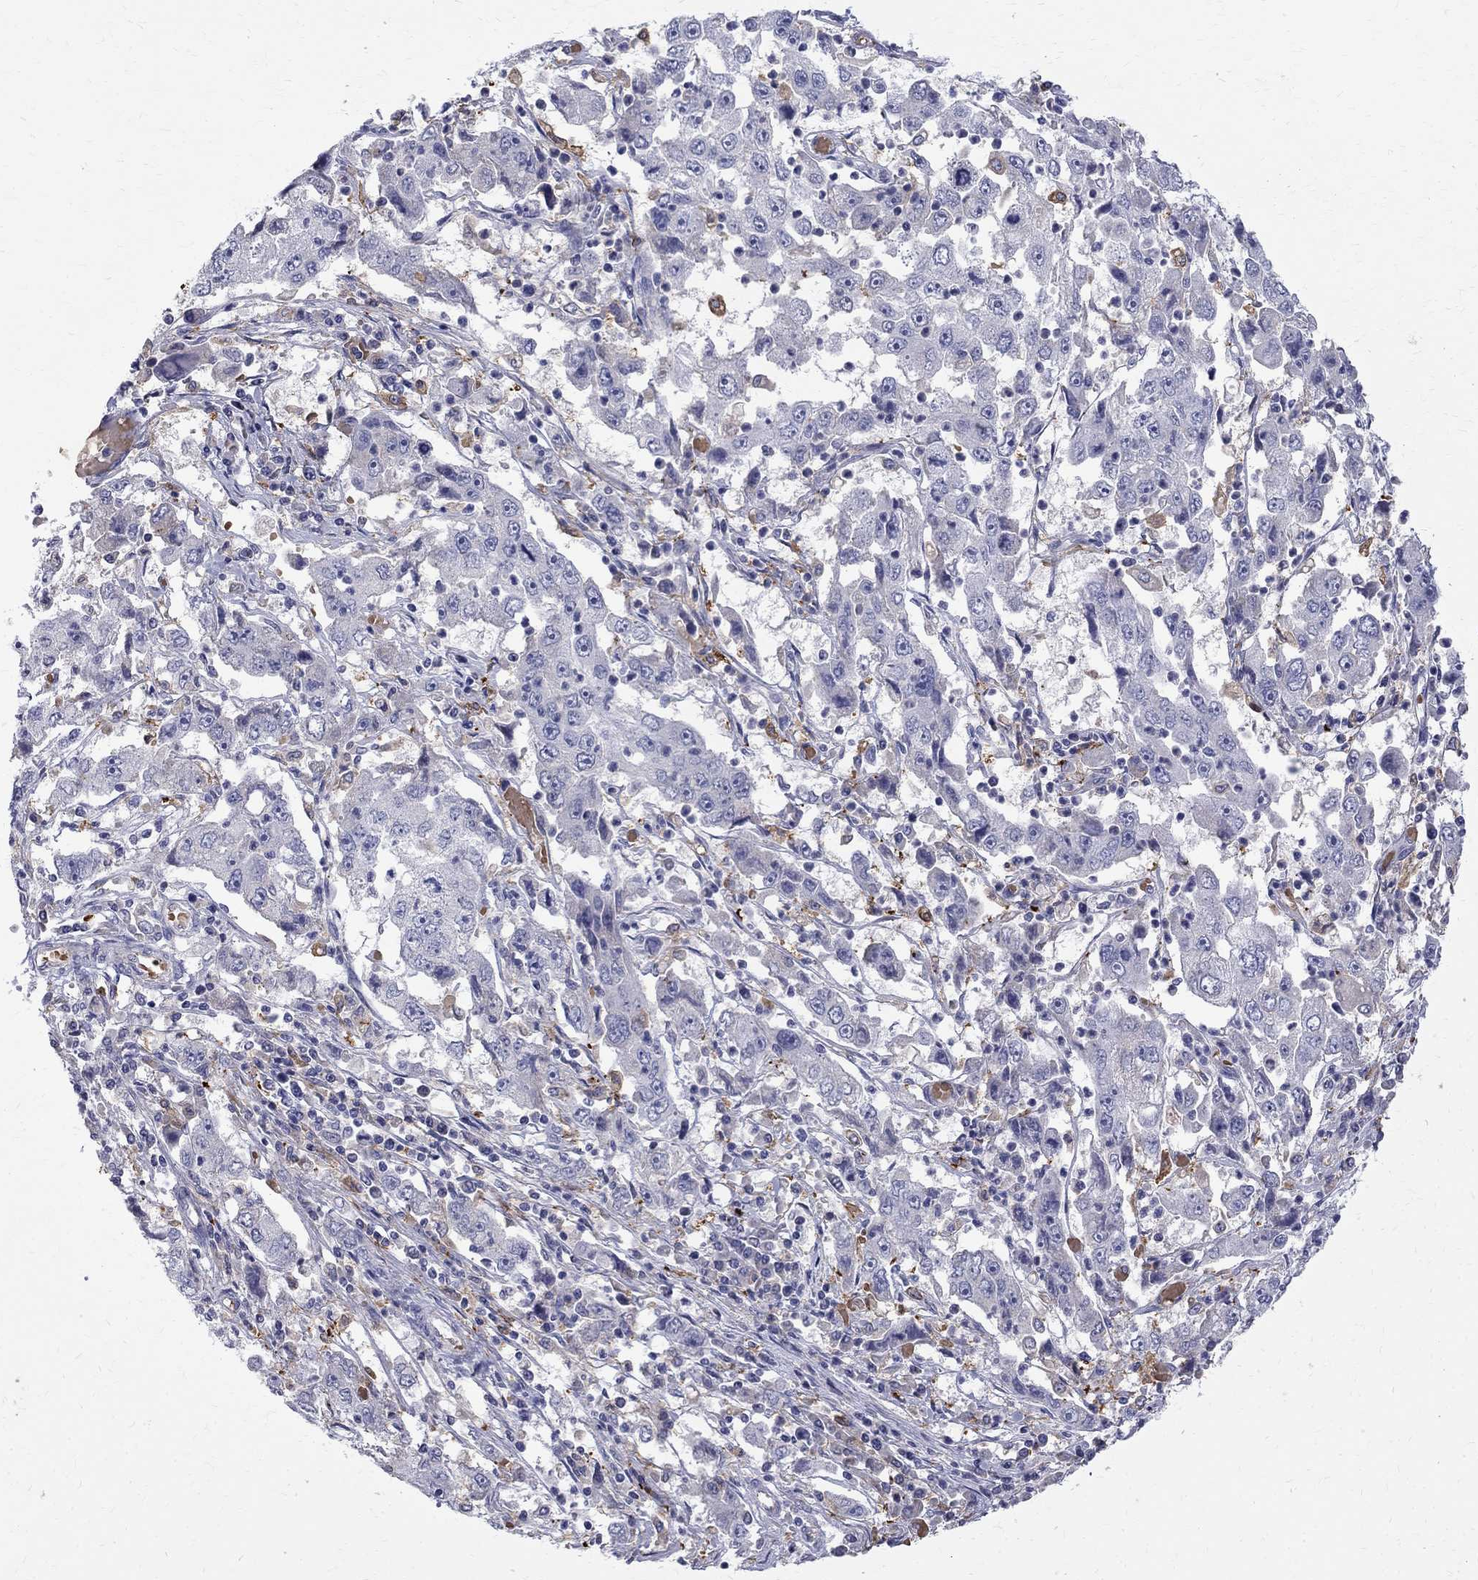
{"staining": {"intensity": "negative", "quantity": "none", "location": "none"}, "tissue": "cervical cancer", "cell_type": "Tumor cells", "image_type": "cancer", "snomed": [{"axis": "morphology", "description": "Squamous cell carcinoma, NOS"}, {"axis": "topography", "description": "Cervix"}], "caption": "Human cervical cancer stained for a protein using immunohistochemistry (IHC) displays no positivity in tumor cells.", "gene": "AGER", "patient": {"sex": "female", "age": 36}}